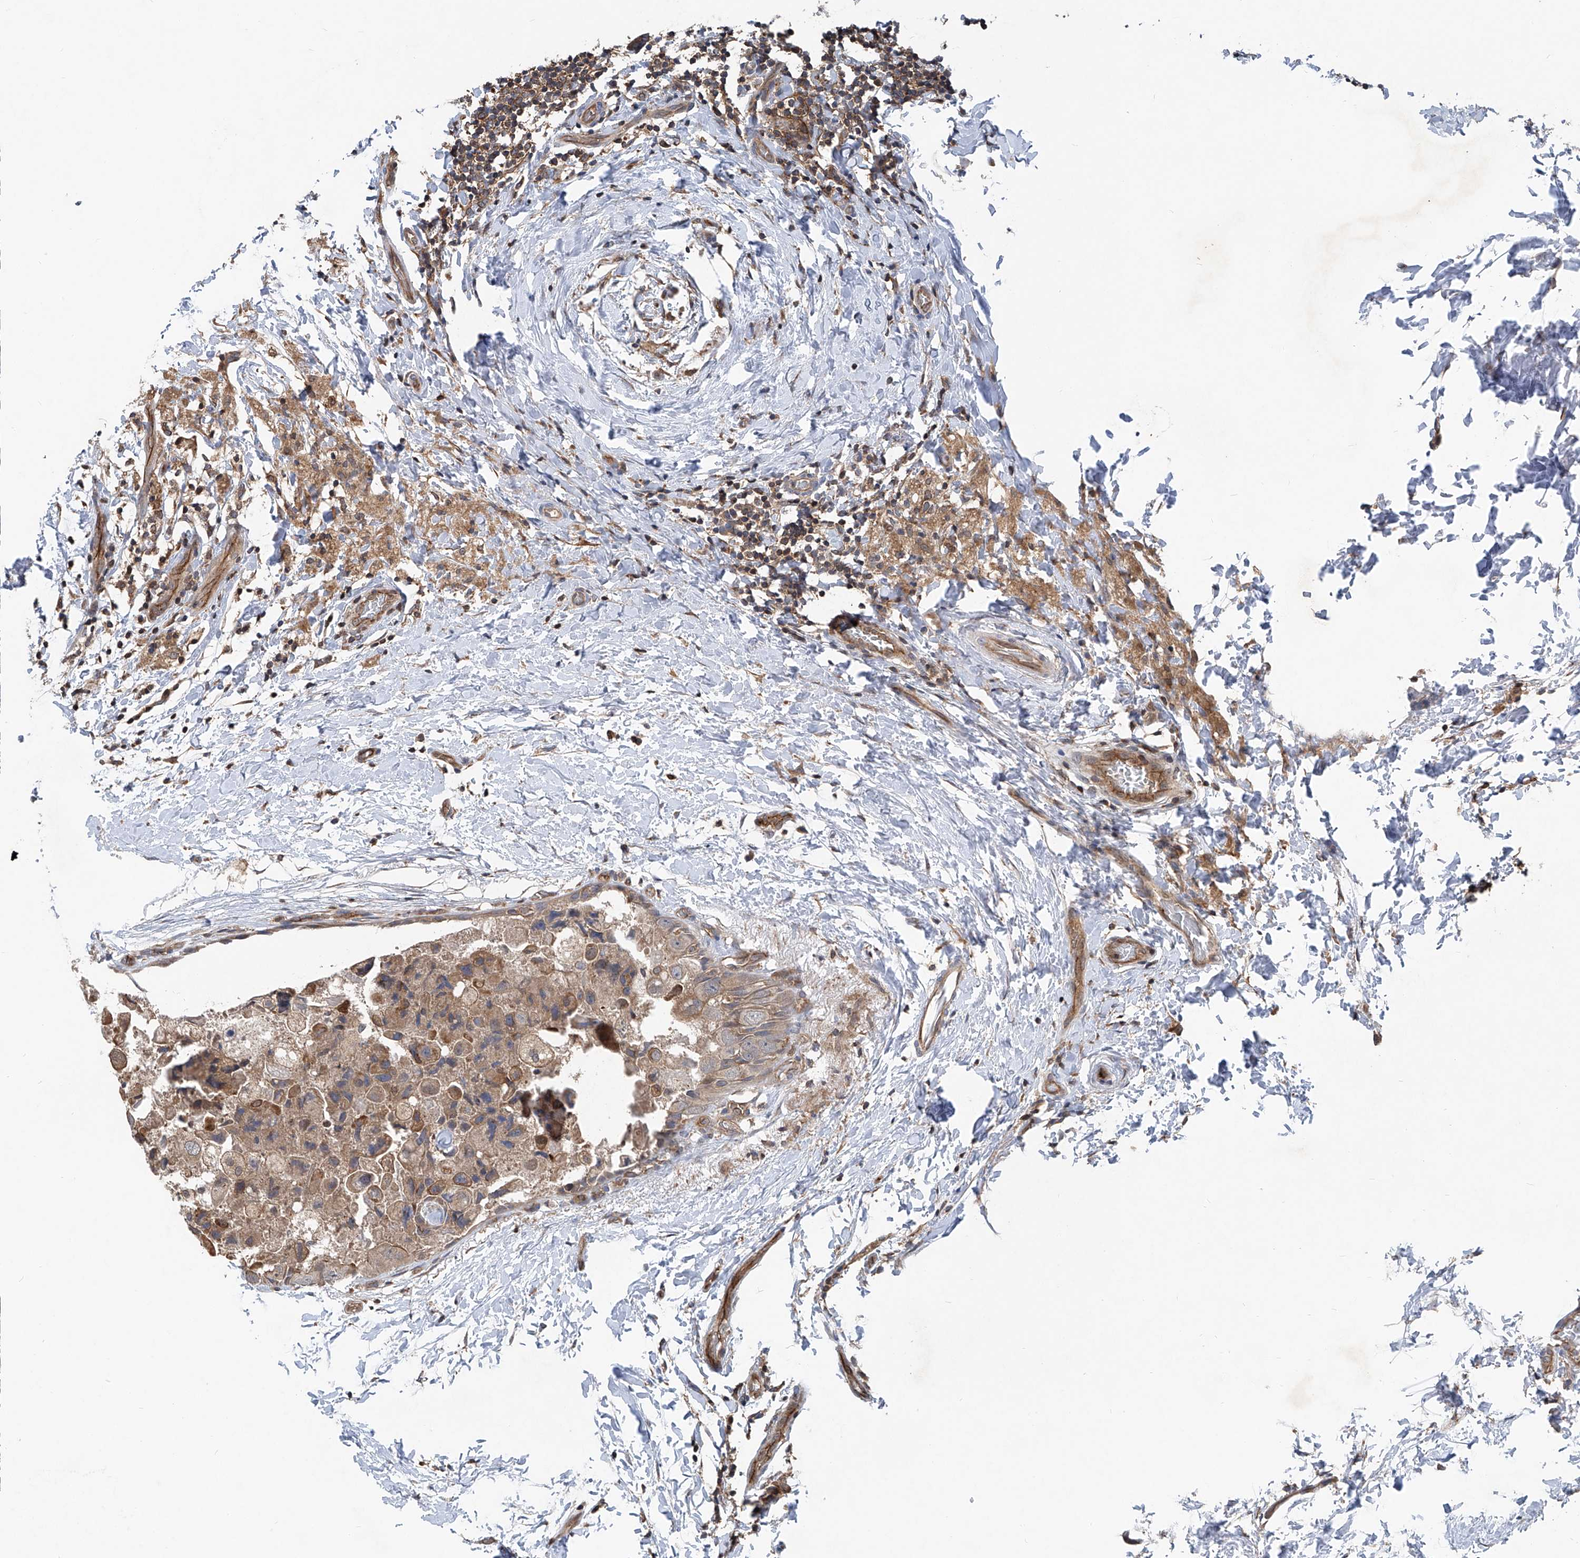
{"staining": {"intensity": "moderate", "quantity": ">75%", "location": "cytoplasmic/membranous"}, "tissue": "breast cancer", "cell_type": "Tumor cells", "image_type": "cancer", "snomed": [{"axis": "morphology", "description": "Duct carcinoma"}, {"axis": "topography", "description": "Breast"}], "caption": "Protein analysis of infiltrating ductal carcinoma (breast) tissue shows moderate cytoplasmic/membranous expression in approximately >75% of tumor cells.", "gene": "TRIM38", "patient": {"sex": "female", "age": 62}}